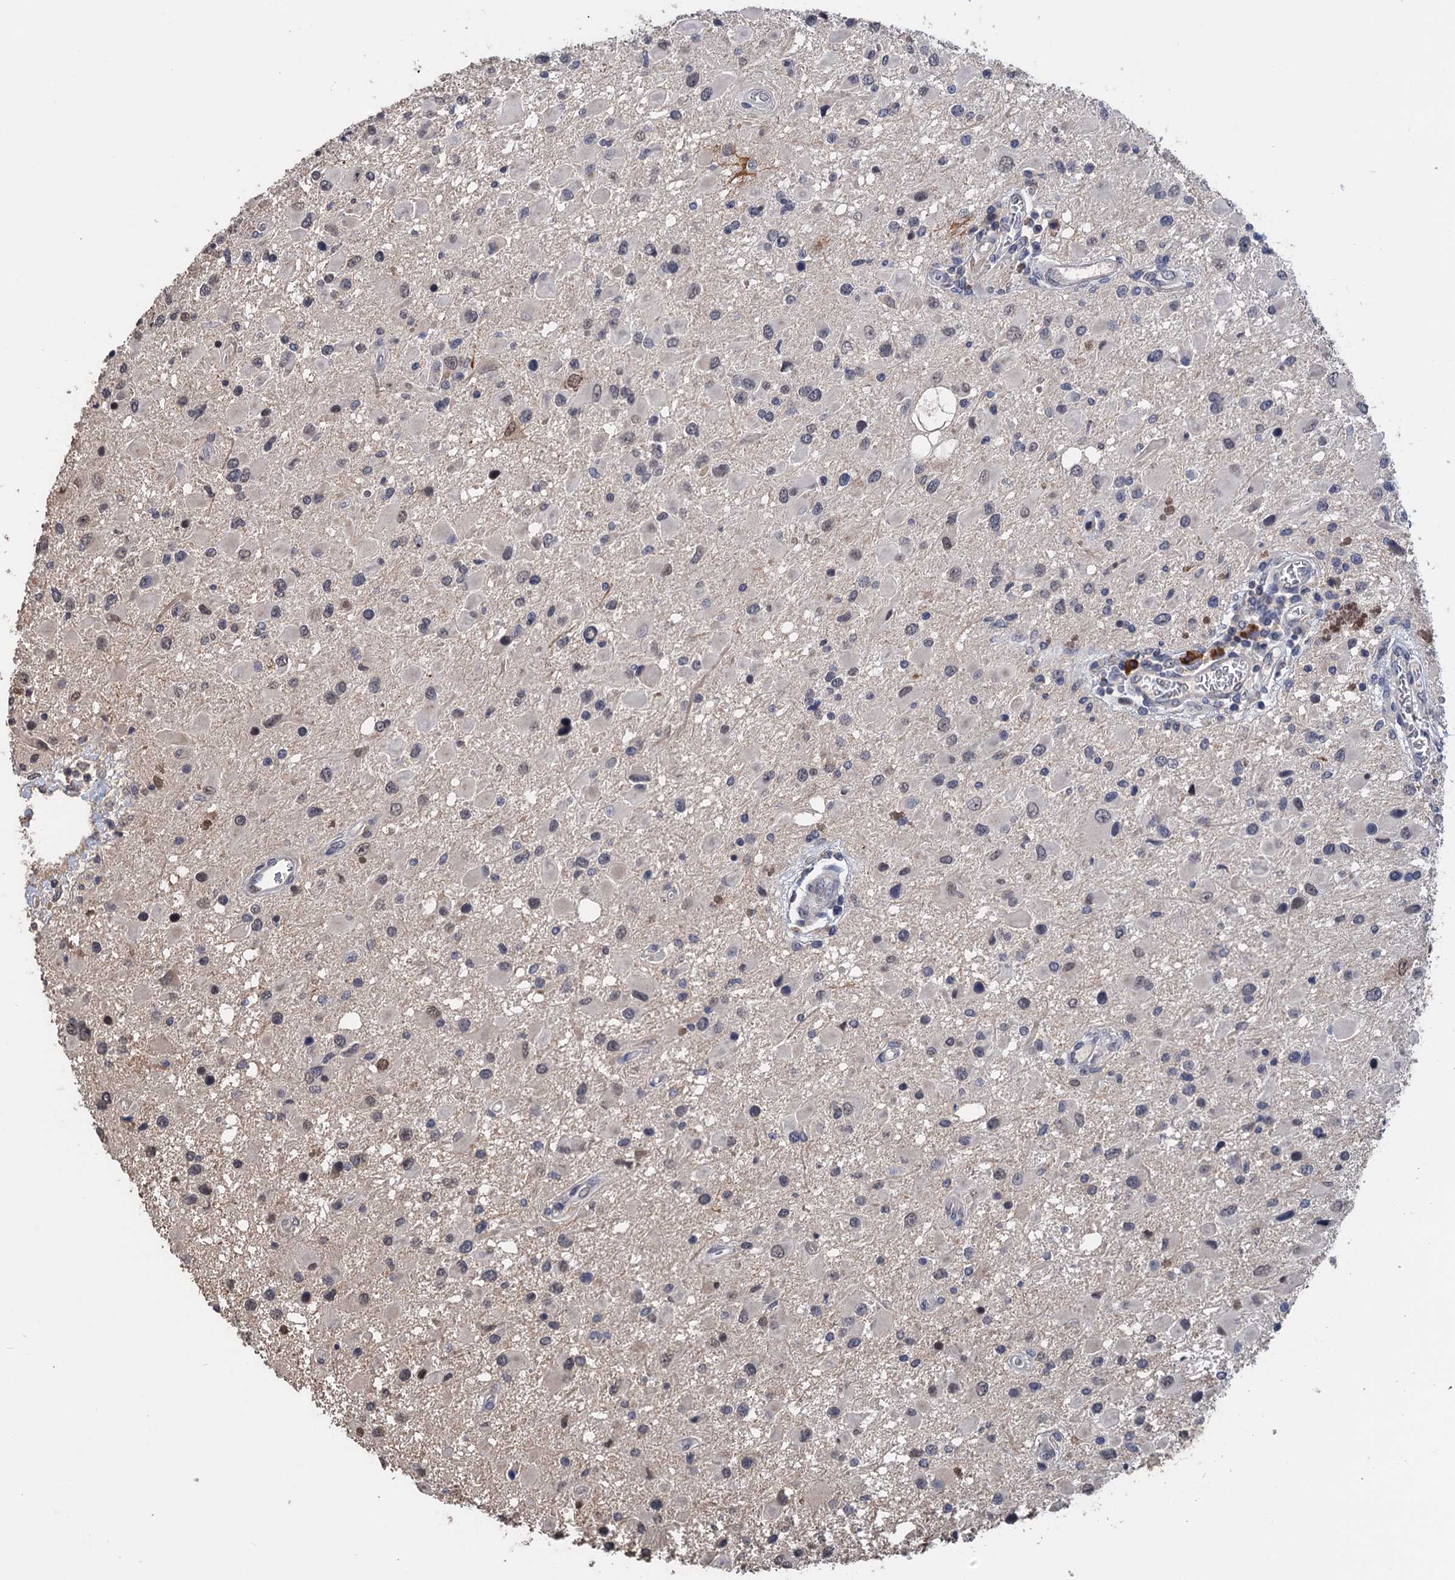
{"staining": {"intensity": "moderate", "quantity": "<25%", "location": "nuclear"}, "tissue": "glioma", "cell_type": "Tumor cells", "image_type": "cancer", "snomed": [{"axis": "morphology", "description": "Glioma, malignant, High grade"}, {"axis": "topography", "description": "Brain"}], "caption": "Glioma stained with immunohistochemistry (IHC) exhibits moderate nuclear expression in approximately <25% of tumor cells.", "gene": "ART5", "patient": {"sex": "male", "age": 53}}